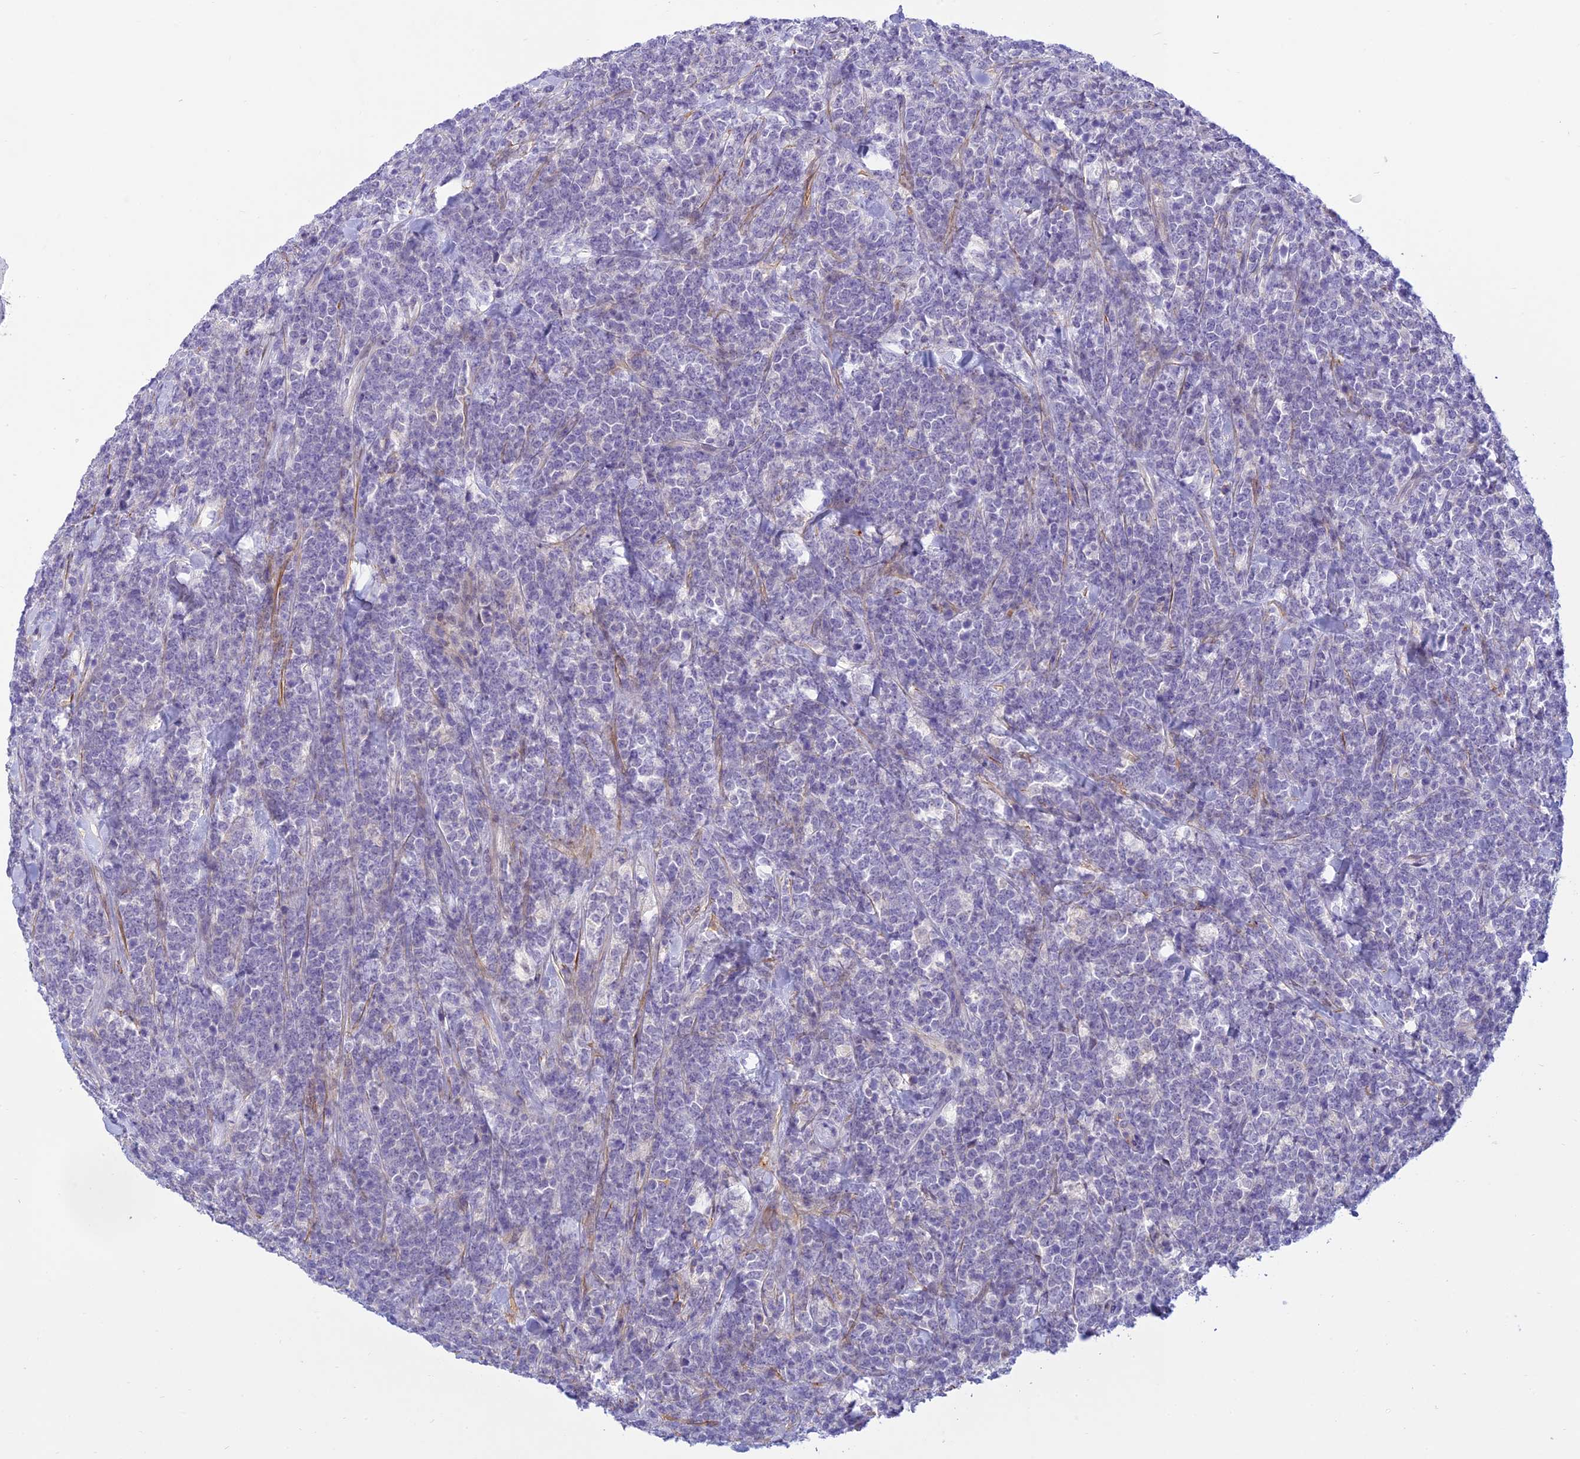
{"staining": {"intensity": "negative", "quantity": "none", "location": "none"}, "tissue": "lymphoma", "cell_type": "Tumor cells", "image_type": "cancer", "snomed": [{"axis": "morphology", "description": "Malignant lymphoma, non-Hodgkin's type, High grade"}, {"axis": "topography", "description": "Small intestine"}], "caption": "IHC micrograph of neoplastic tissue: high-grade malignant lymphoma, non-Hodgkin's type stained with DAB displays no significant protein positivity in tumor cells.", "gene": "FBXW4", "patient": {"sex": "male", "age": 8}}